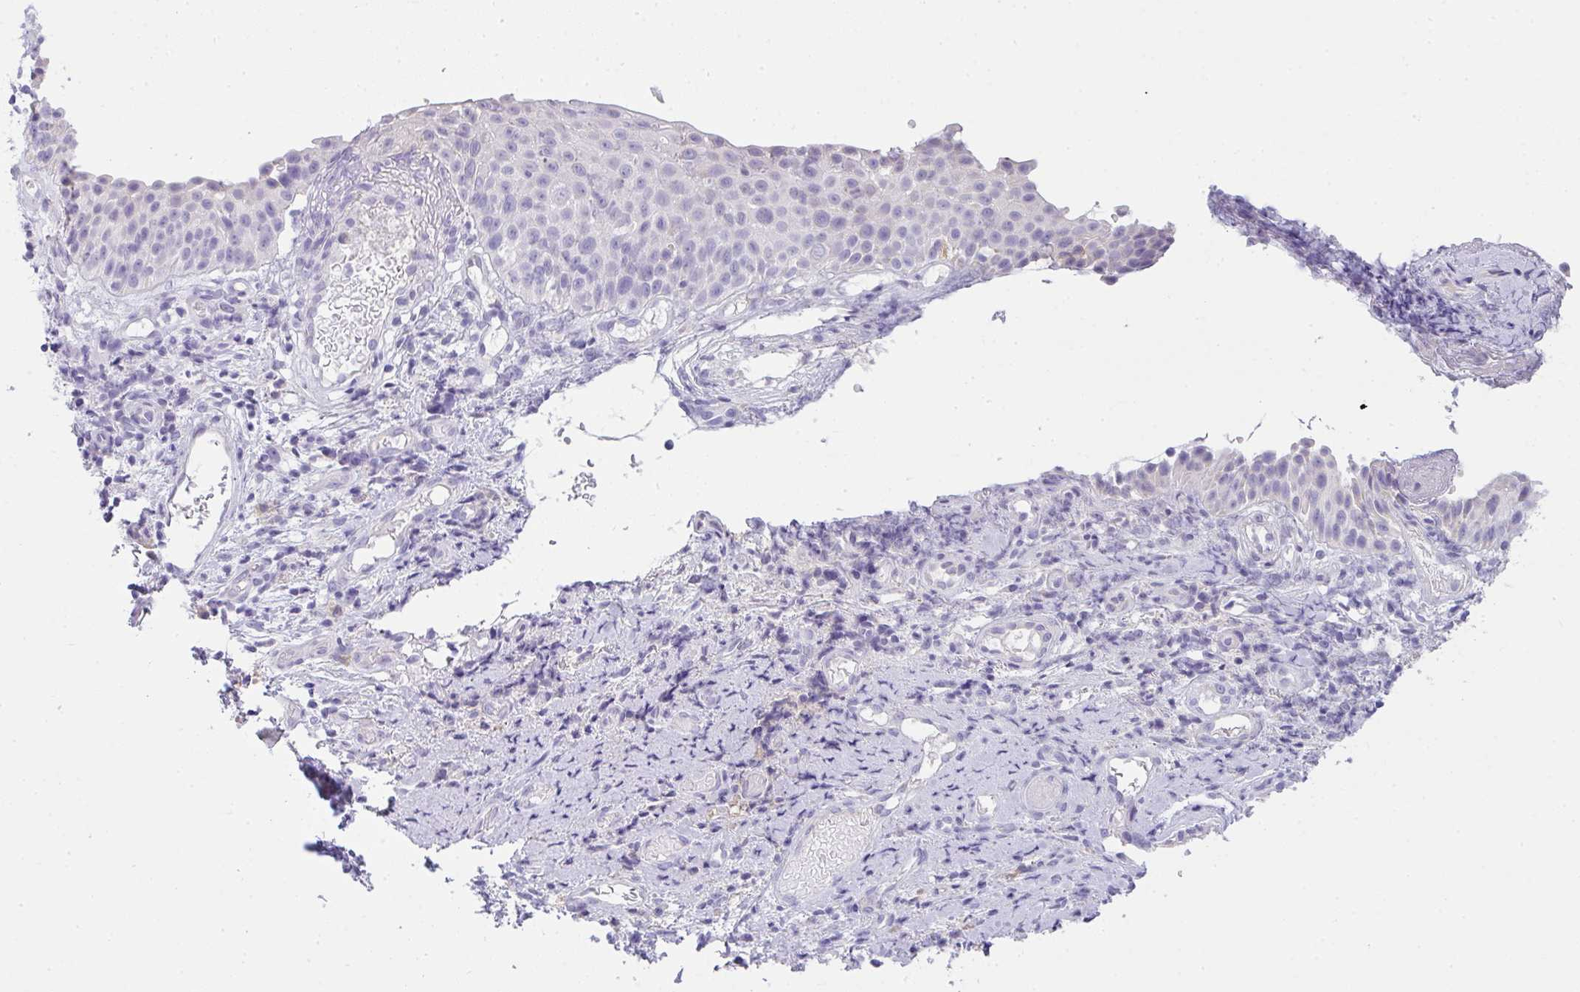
{"staining": {"intensity": "negative", "quantity": "none", "location": "none"}, "tissue": "nasopharynx", "cell_type": "Respiratory epithelial cells", "image_type": "normal", "snomed": [{"axis": "morphology", "description": "Normal tissue, NOS"}, {"axis": "morphology", "description": "Inflammation, NOS"}, {"axis": "topography", "description": "Nasopharynx"}], "caption": "Respiratory epithelial cells show no significant positivity in benign nasopharynx.", "gene": "COX7B", "patient": {"sex": "male", "age": 54}}